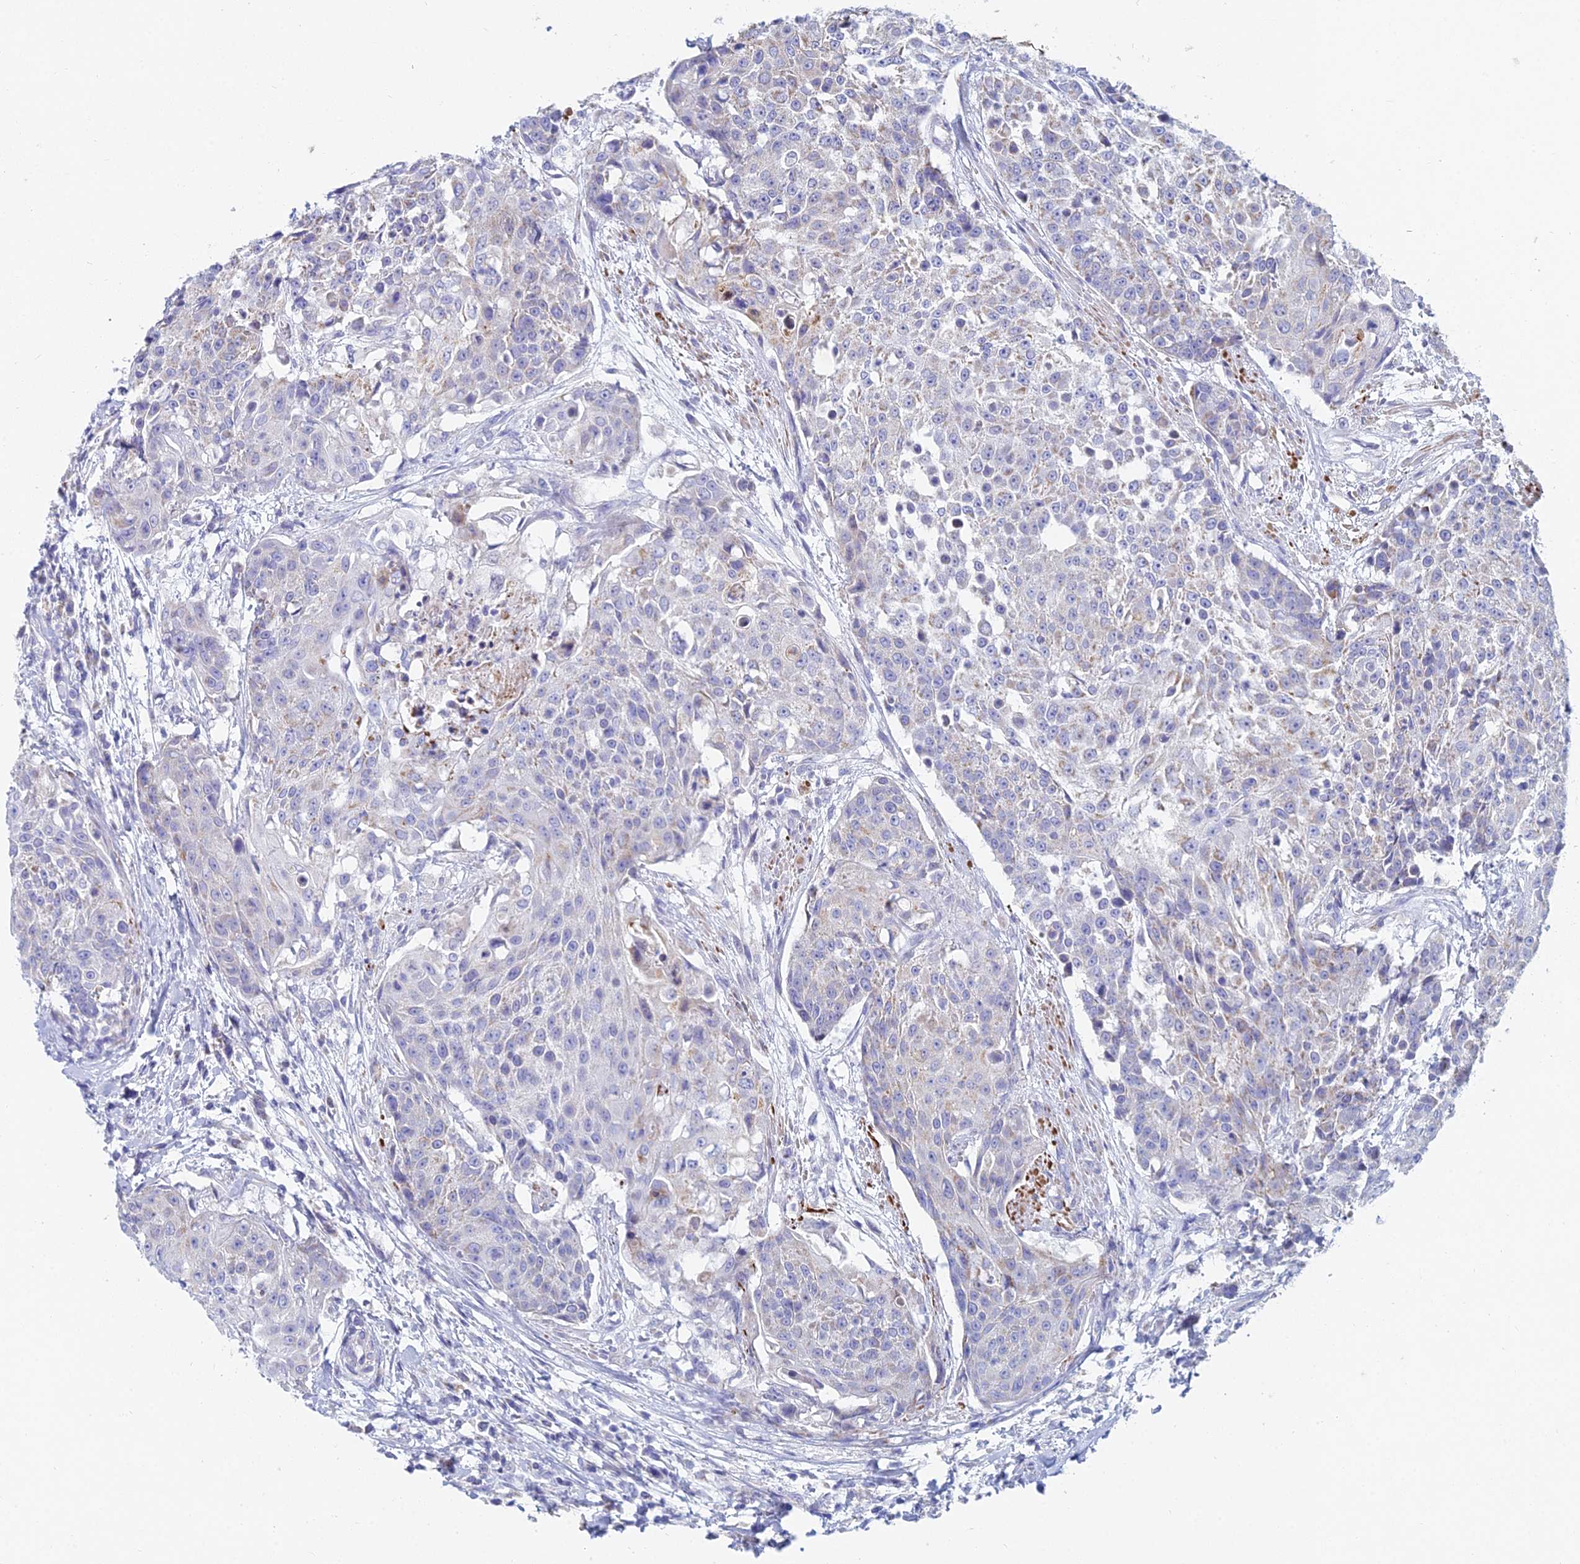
{"staining": {"intensity": "weak", "quantity": "<25%", "location": "cytoplasmic/membranous"}, "tissue": "urothelial cancer", "cell_type": "Tumor cells", "image_type": "cancer", "snomed": [{"axis": "morphology", "description": "Urothelial carcinoma, High grade"}, {"axis": "topography", "description": "Urinary bladder"}], "caption": "There is no significant staining in tumor cells of high-grade urothelial carcinoma.", "gene": "ACSM1", "patient": {"sex": "female", "age": 63}}